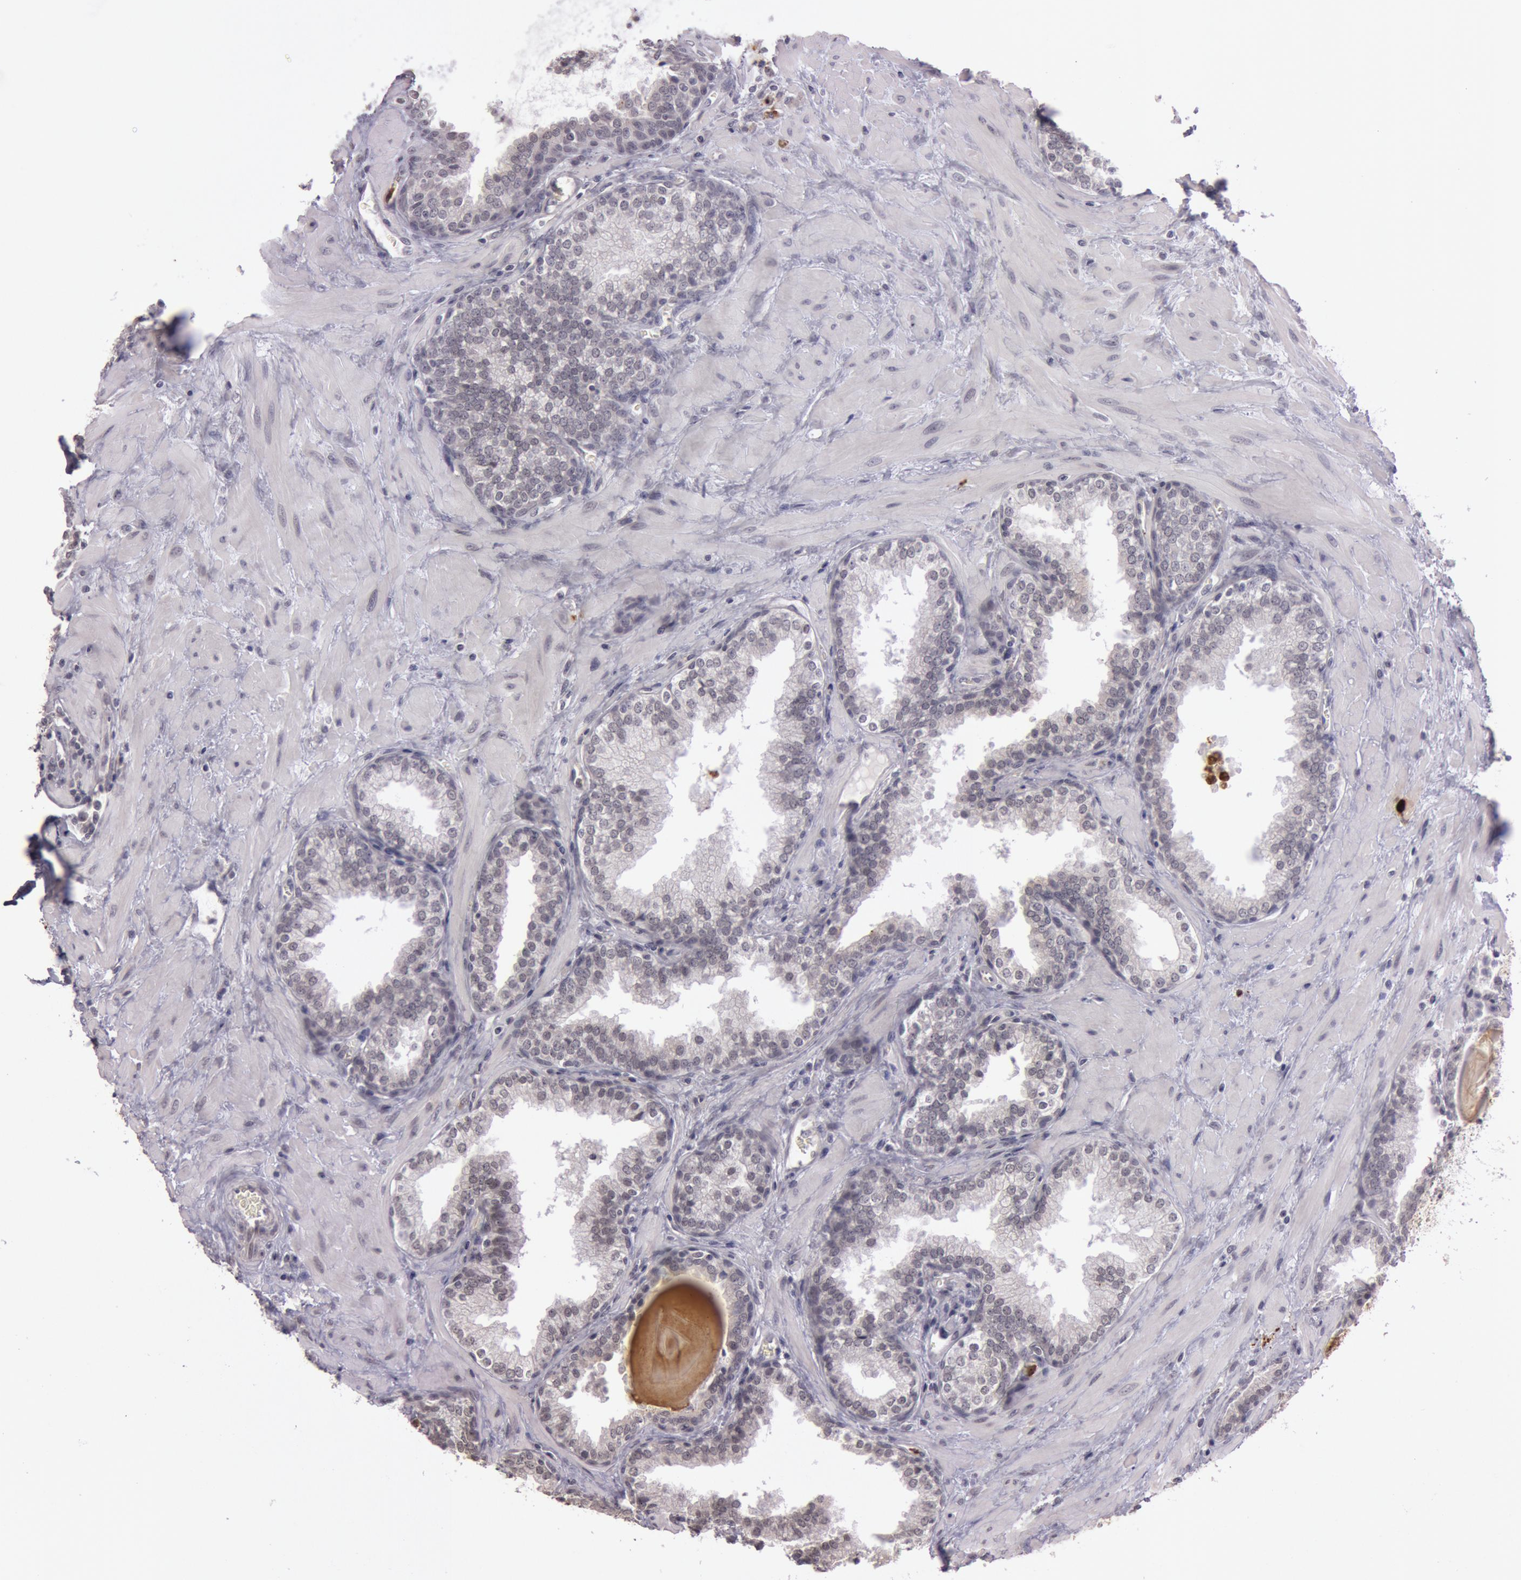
{"staining": {"intensity": "negative", "quantity": "none", "location": "none"}, "tissue": "prostate", "cell_type": "Glandular cells", "image_type": "normal", "snomed": [{"axis": "morphology", "description": "Normal tissue, NOS"}, {"axis": "topography", "description": "Prostate"}], "caption": "Immunohistochemistry of unremarkable prostate shows no staining in glandular cells.", "gene": "KDM6A", "patient": {"sex": "male", "age": 51}}